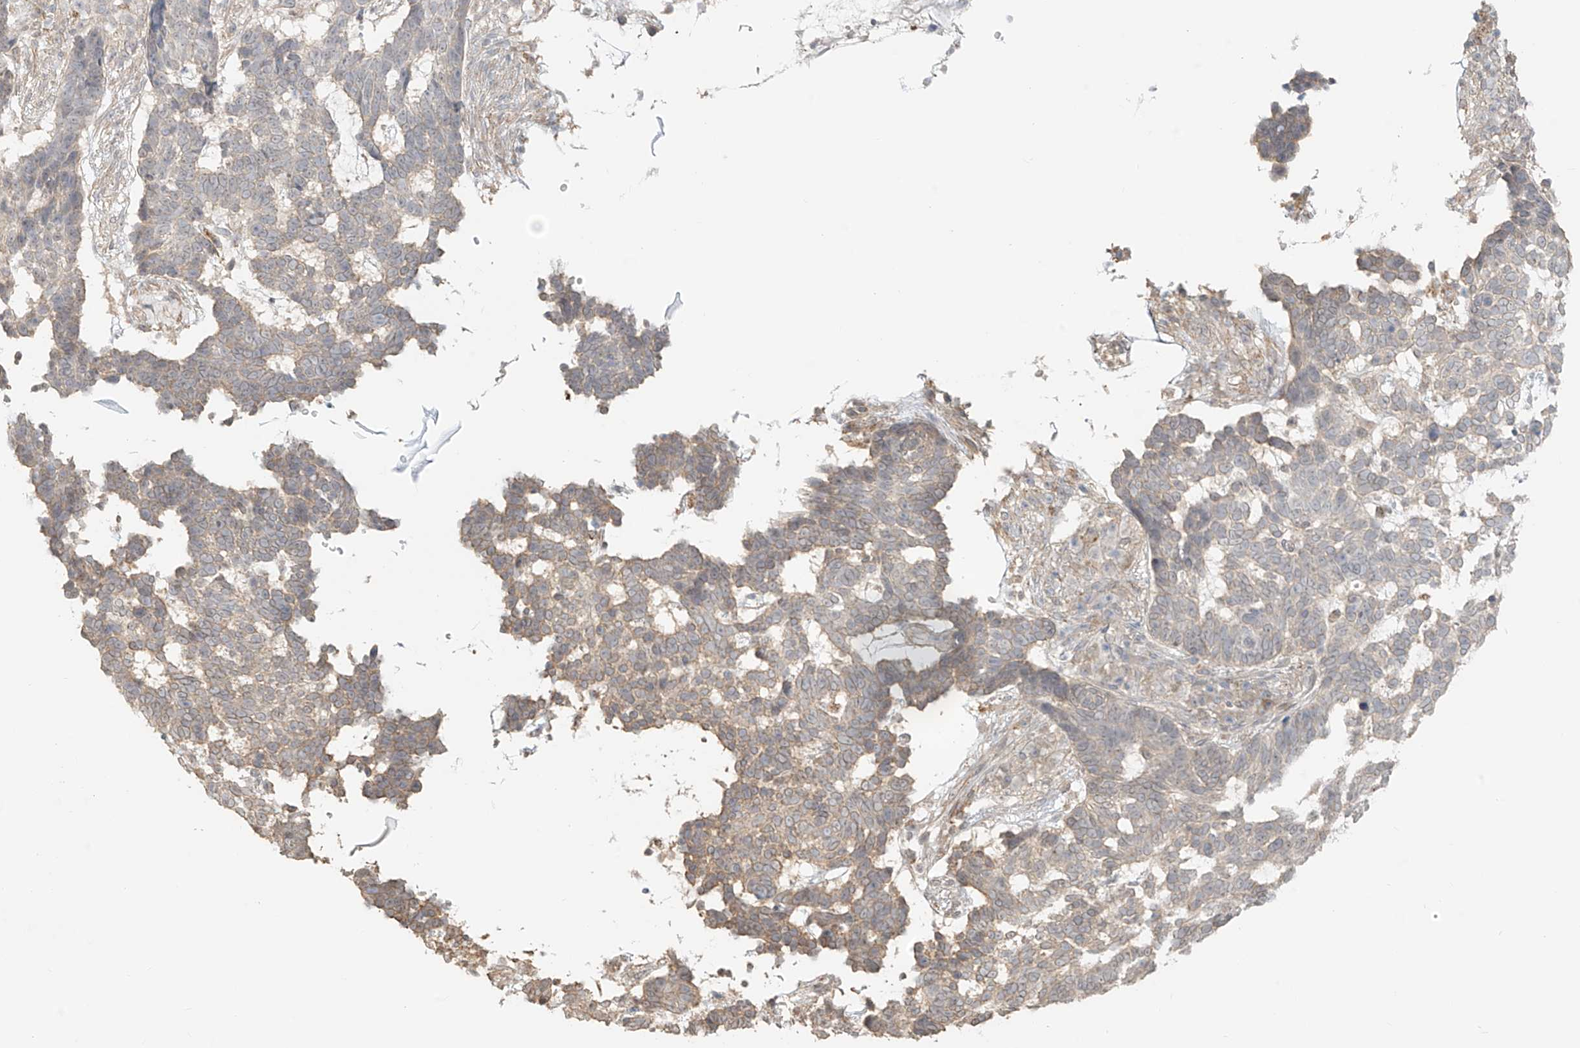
{"staining": {"intensity": "weak", "quantity": "25%-75%", "location": "cytoplasmic/membranous"}, "tissue": "skin cancer", "cell_type": "Tumor cells", "image_type": "cancer", "snomed": [{"axis": "morphology", "description": "Basal cell carcinoma"}, {"axis": "topography", "description": "Skin"}], "caption": "A low amount of weak cytoplasmic/membranous positivity is present in about 25%-75% of tumor cells in skin cancer (basal cell carcinoma) tissue.", "gene": "ABCD1", "patient": {"sex": "male", "age": 85}}